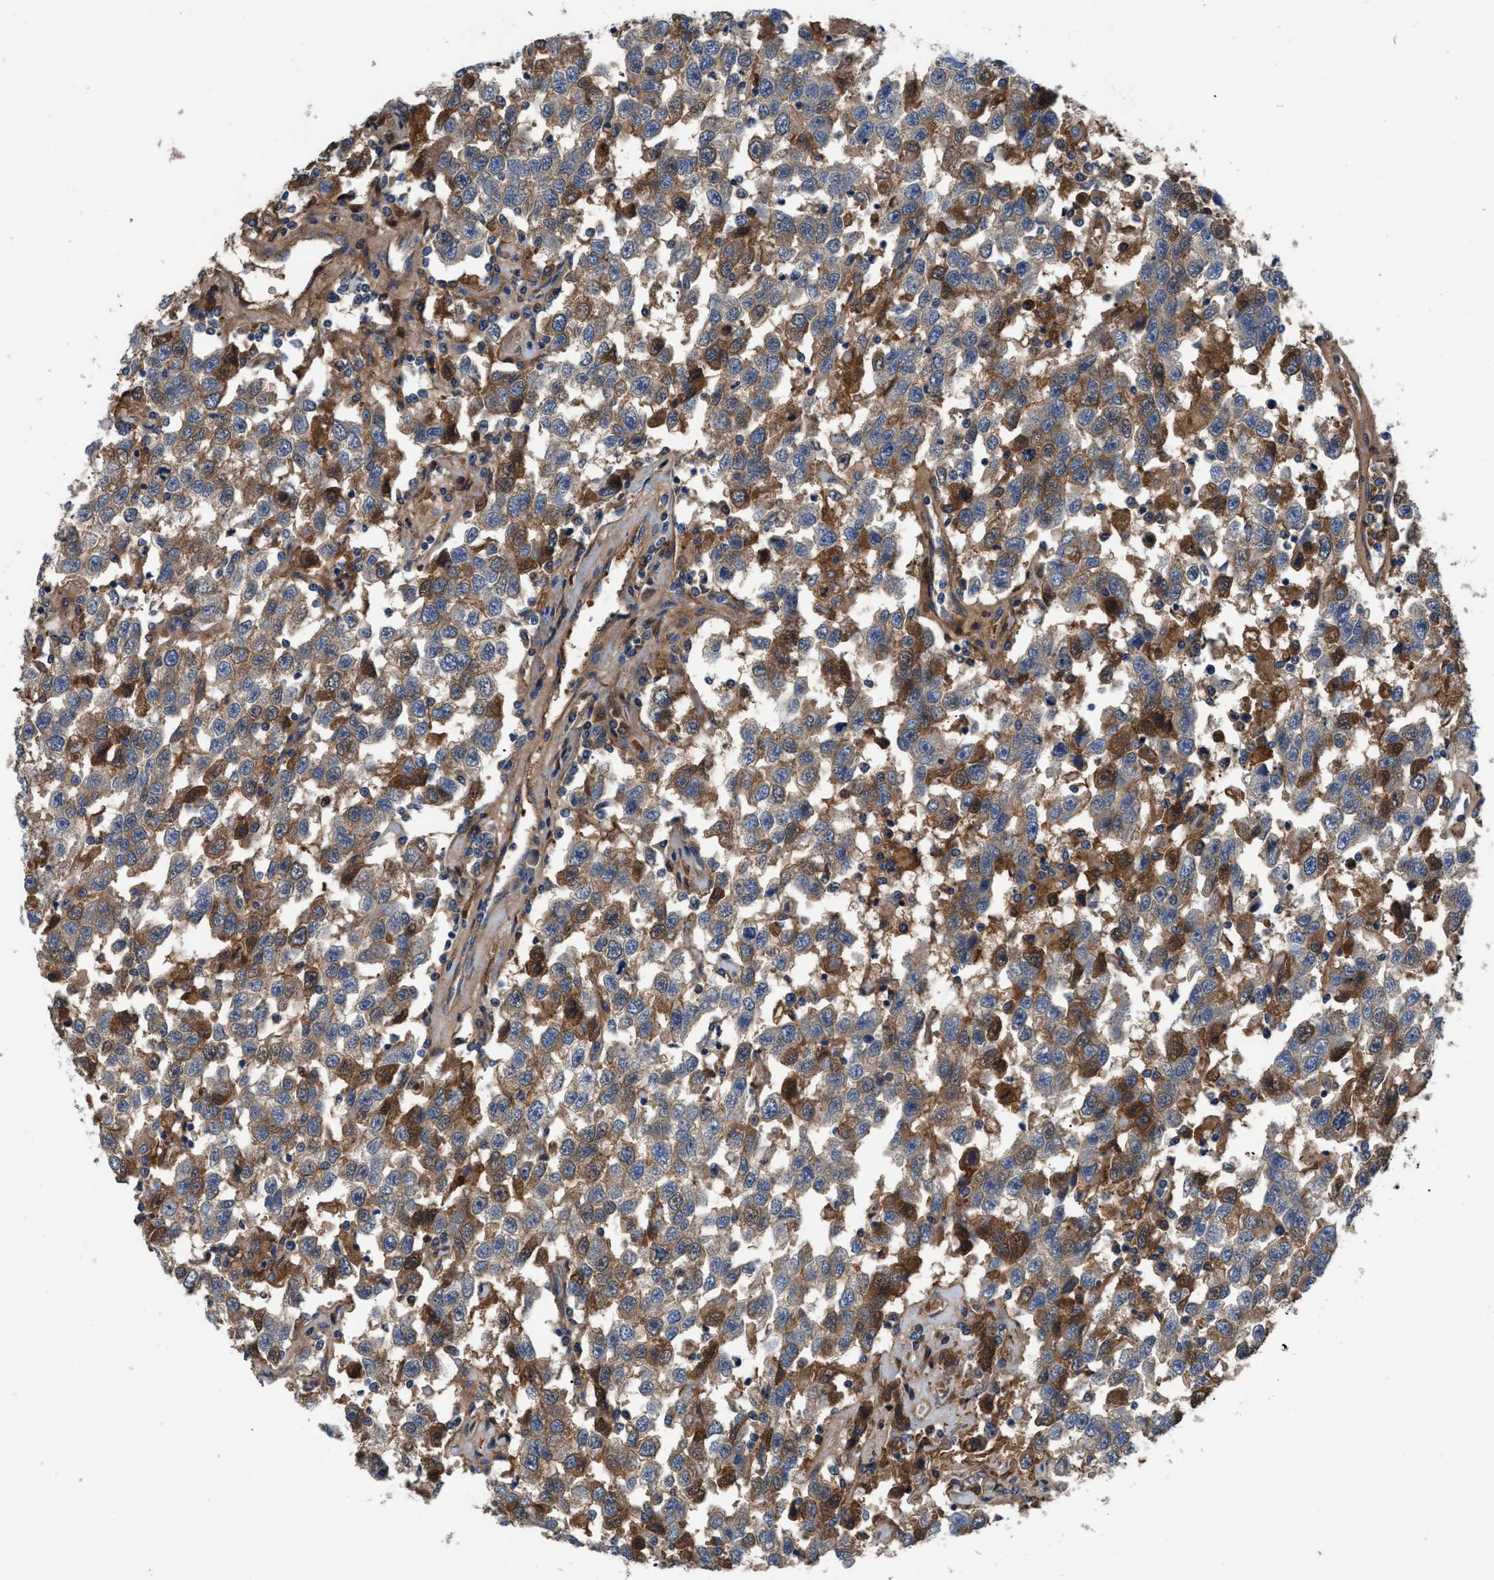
{"staining": {"intensity": "moderate", "quantity": ">75%", "location": "cytoplasmic/membranous"}, "tissue": "testis cancer", "cell_type": "Tumor cells", "image_type": "cancer", "snomed": [{"axis": "morphology", "description": "Seminoma, NOS"}, {"axis": "topography", "description": "Testis"}], "caption": "Tumor cells display medium levels of moderate cytoplasmic/membranous positivity in approximately >75% of cells in human testis cancer (seminoma).", "gene": "SERPINA6", "patient": {"sex": "male", "age": 41}}